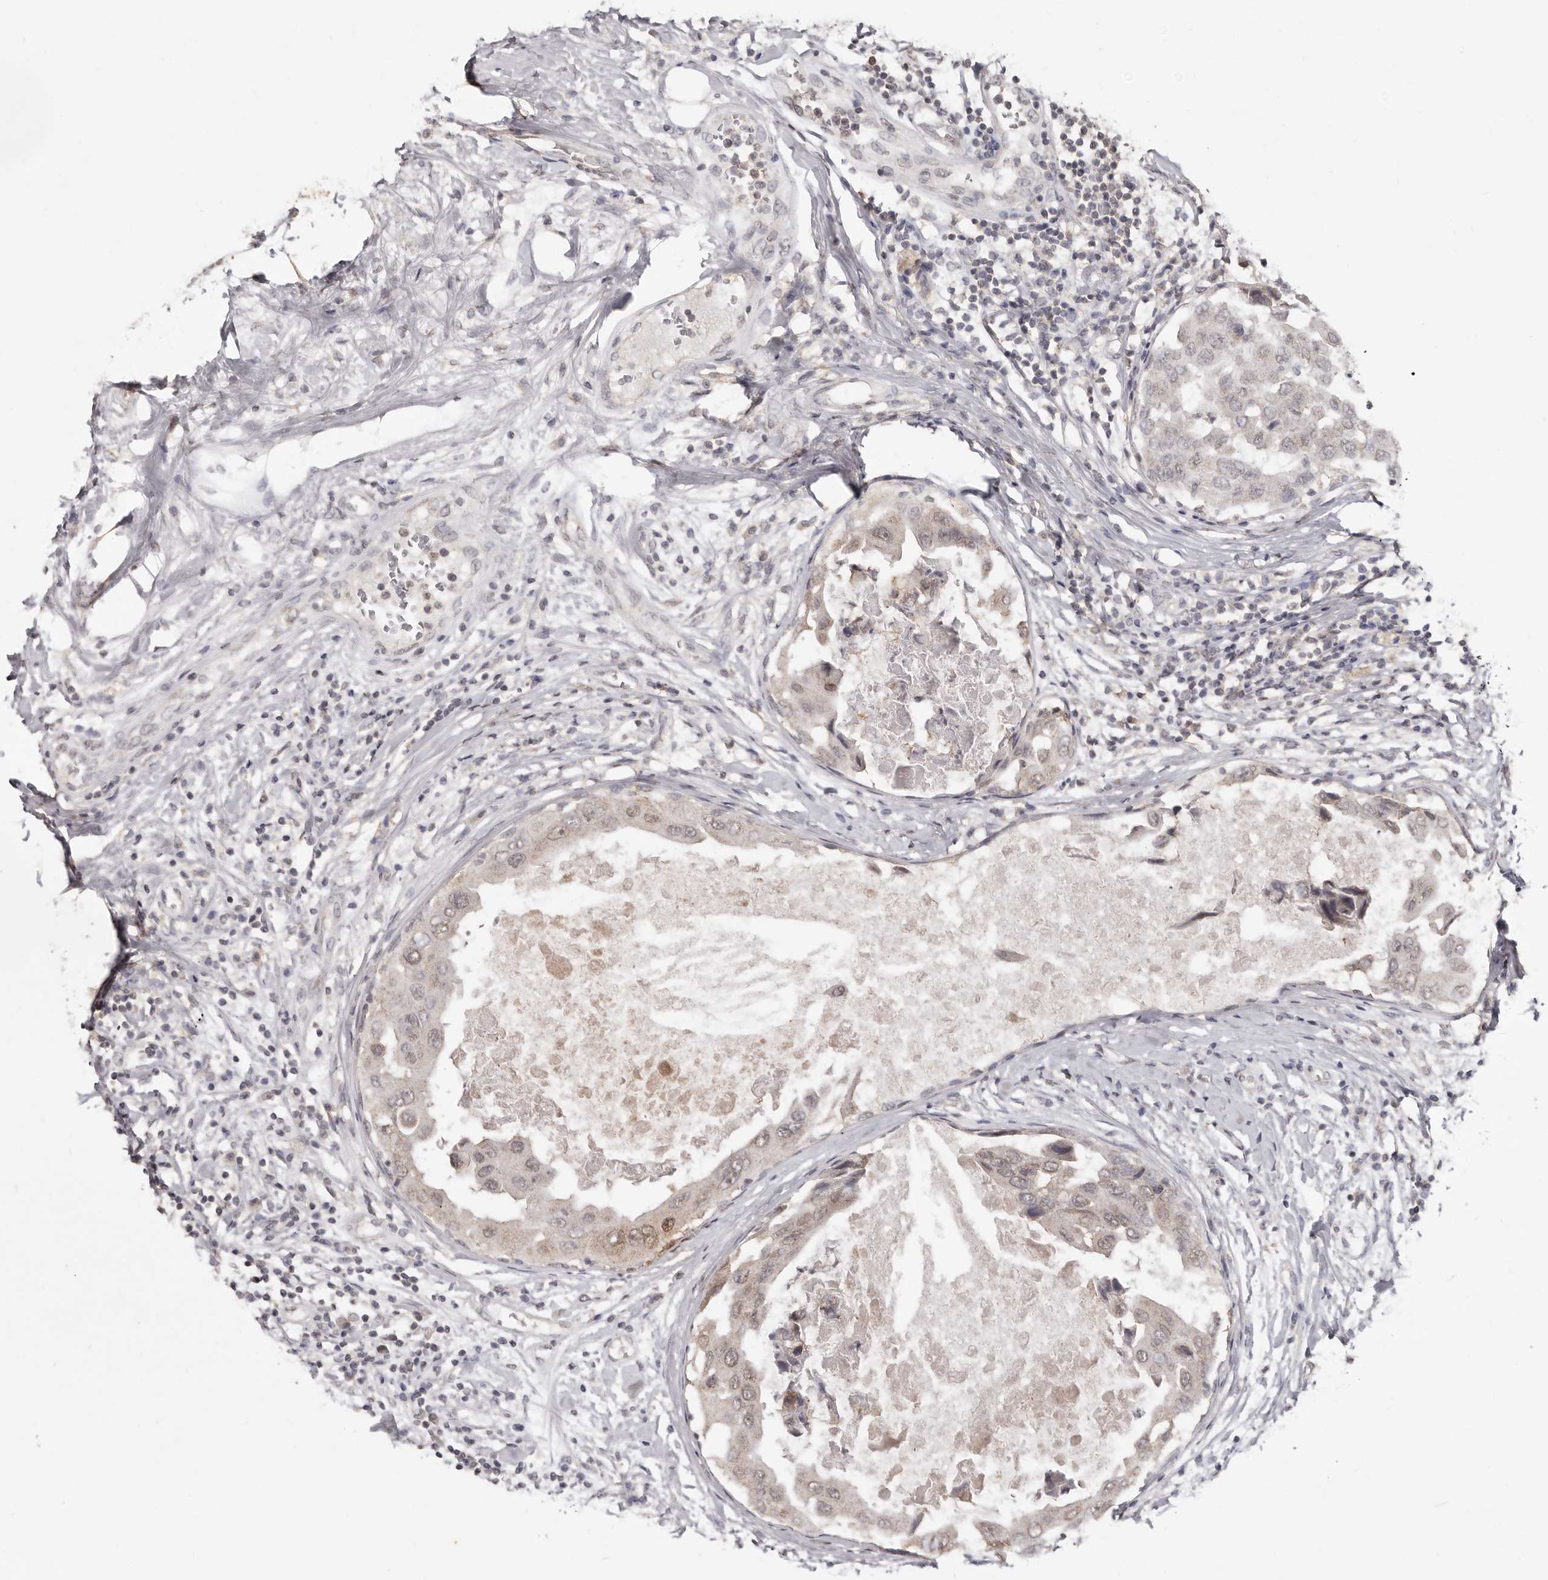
{"staining": {"intensity": "weak", "quantity": "25%-75%", "location": "cytoplasmic/membranous,nuclear"}, "tissue": "breast cancer", "cell_type": "Tumor cells", "image_type": "cancer", "snomed": [{"axis": "morphology", "description": "Duct carcinoma"}, {"axis": "topography", "description": "Breast"}], "caption": "A brown stain shows weak cytoplasmic/membranous and nuclear expression of a protein in human breast cancer tumor cells.", "gene": "LINGO2", "patient": {"sex": "female", "age": 27}}